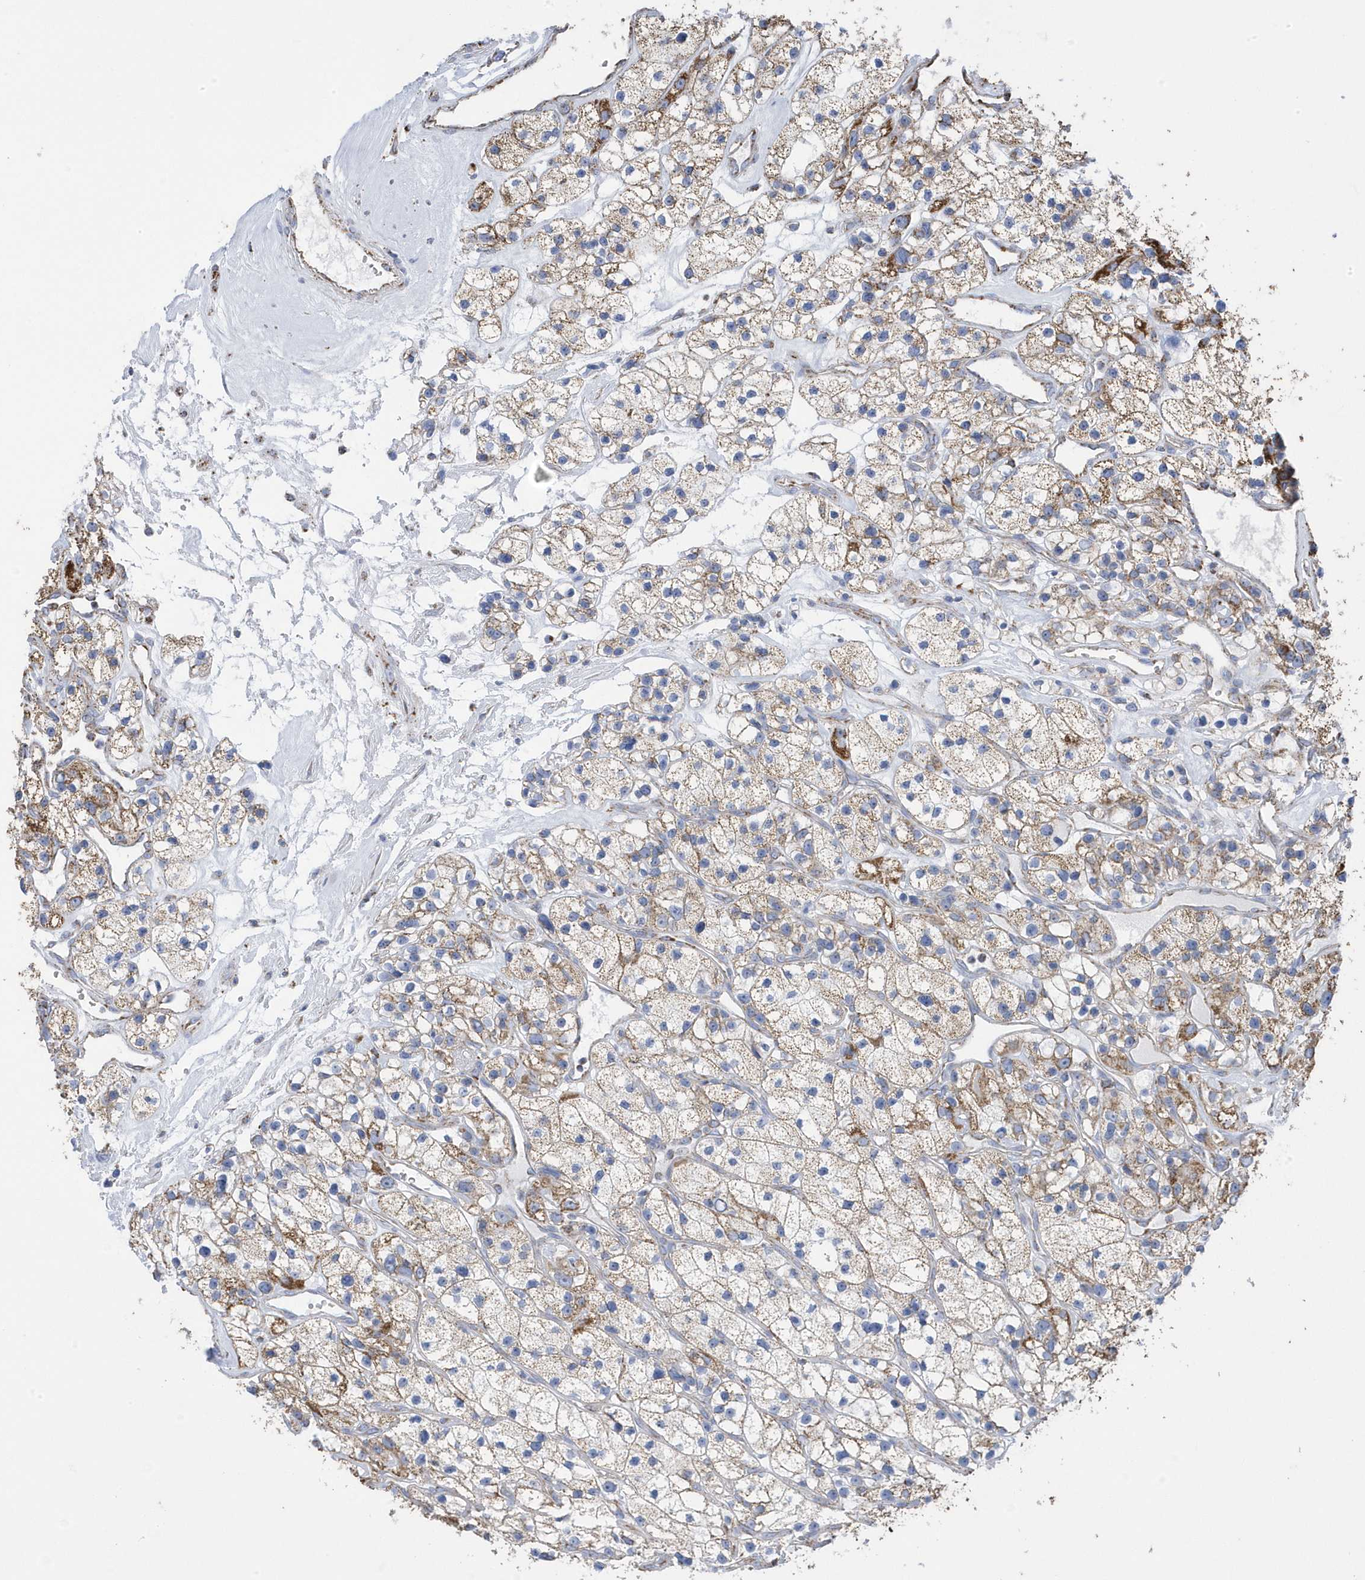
{"staining": {"intensity": "moderate", "quantity": ">75%", "location": "cytoplasmic/membranous"}, "tissue": "renal cancer", "cell_type": "Tumor cells", "image_type": "cancer", "snomed": [{"axis": "morphology", "description": "Adenocarcinoma, NOS"}, {"axis": "topography", "description": "Kidney"}], "caption": "Renal cancer (adenocarcinoma) was stained to show a protein in brown. There is medium levels of moderate cytoplasmic/membranous positivity in about >75% of tumor cells. The staining is performed using DAB brown chromogen to label protein expression. The nuclei are counter-stained blue using hematoxylin.", "gene": "GTPBP8", "patient": {"sex": "female", "age": 57}}